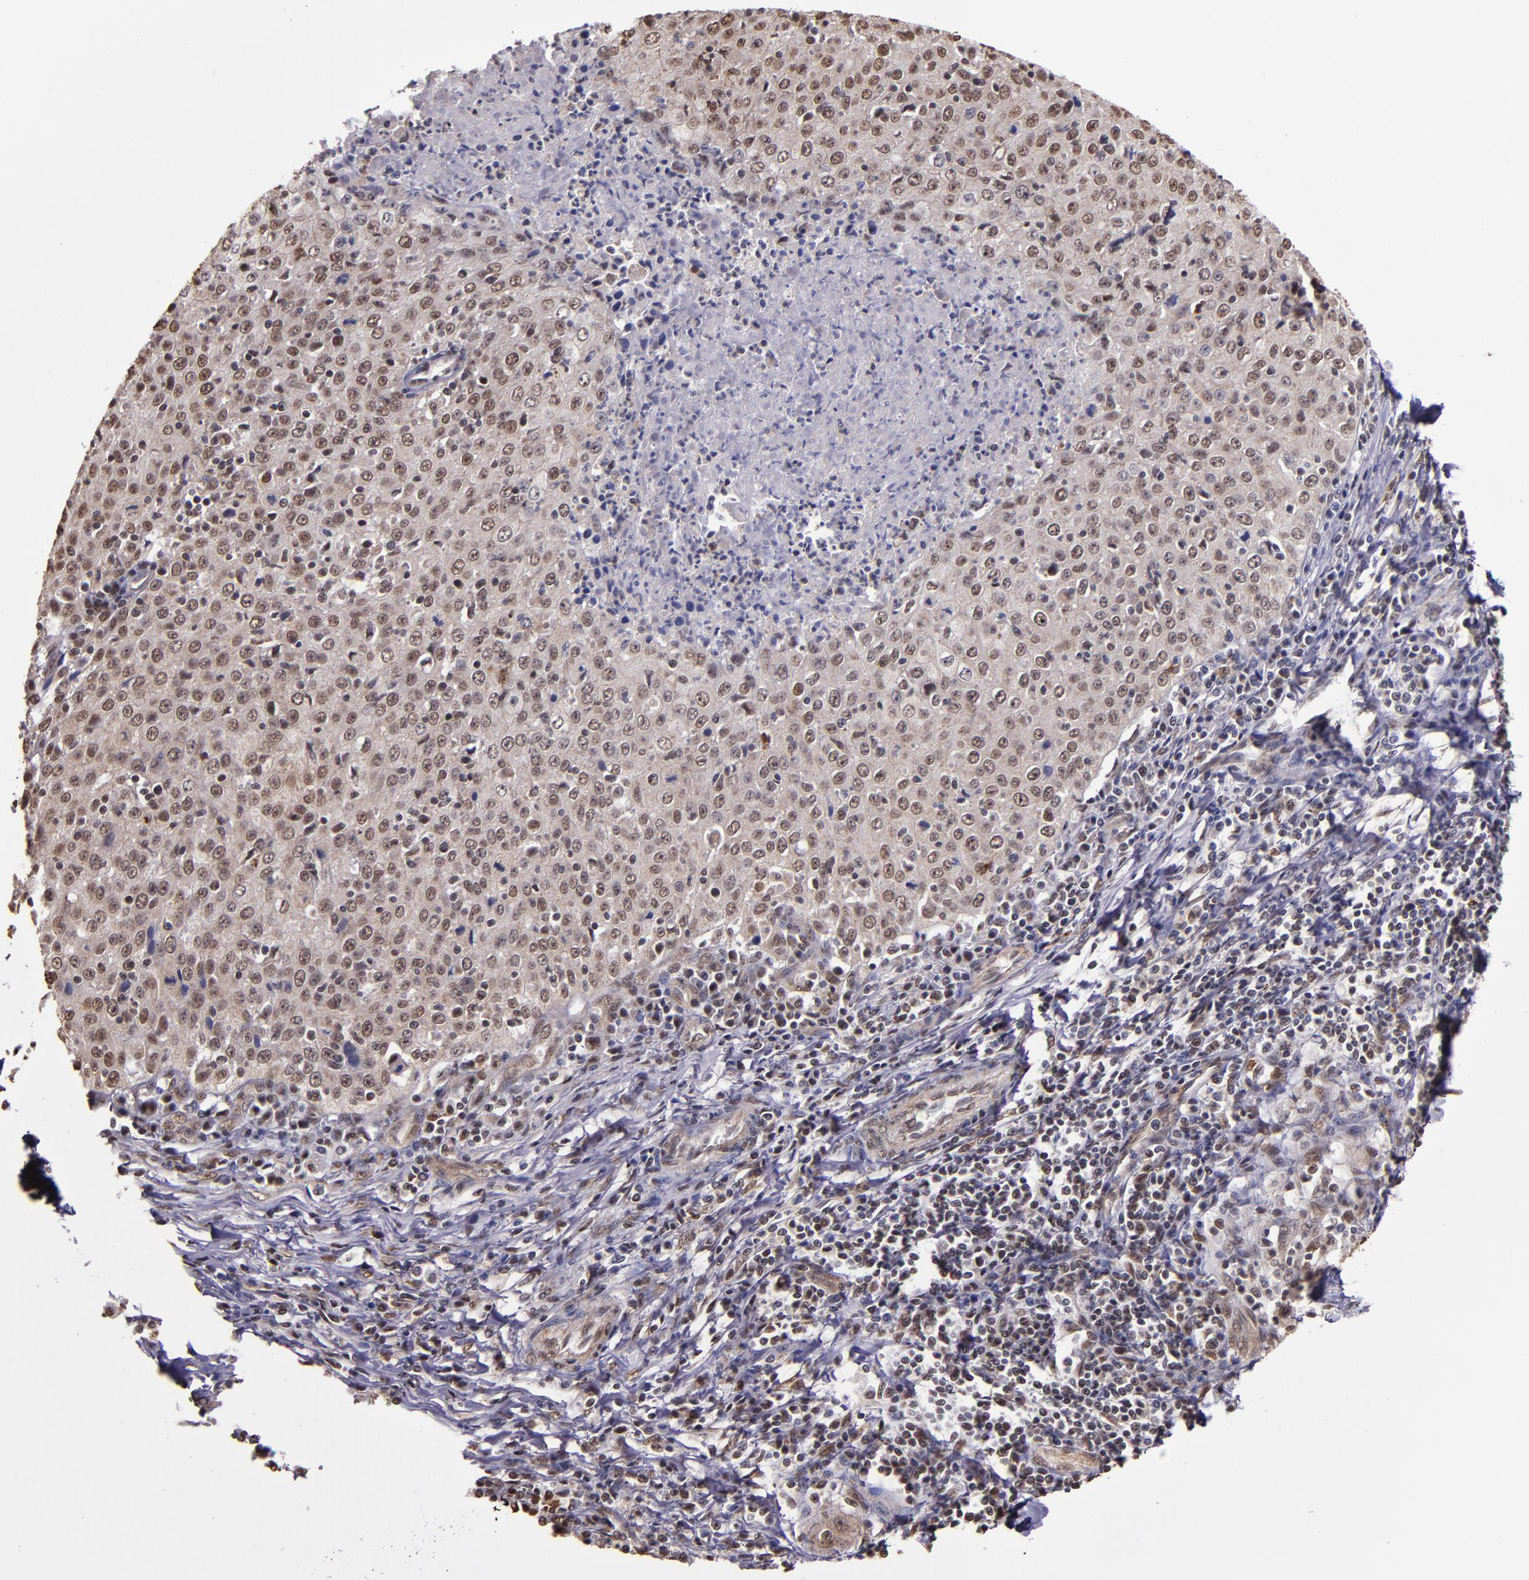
{"staining": {"intensity": "moderate", "quantity": ">75%", "location": "cytoplasmic/membranous,nuclear"}, "tissue": "cervical cancer", "cell_type": "Tumor cells", "image_type": "cancer", "snomed": [{"axis": "morphology", "description": "Squamous cell carcinoma, NOS"}, {"axis": "topography", "description": "Cervix"}], "caption": "This image displays immunohistochemistry staining of cervical cancer, with medium moderate cytoplasmic/membranous and nuclear staining in approximately >75% of tumor cells.", "gene": "CECR2", "patient": {"sex": "female", "age": 27}}